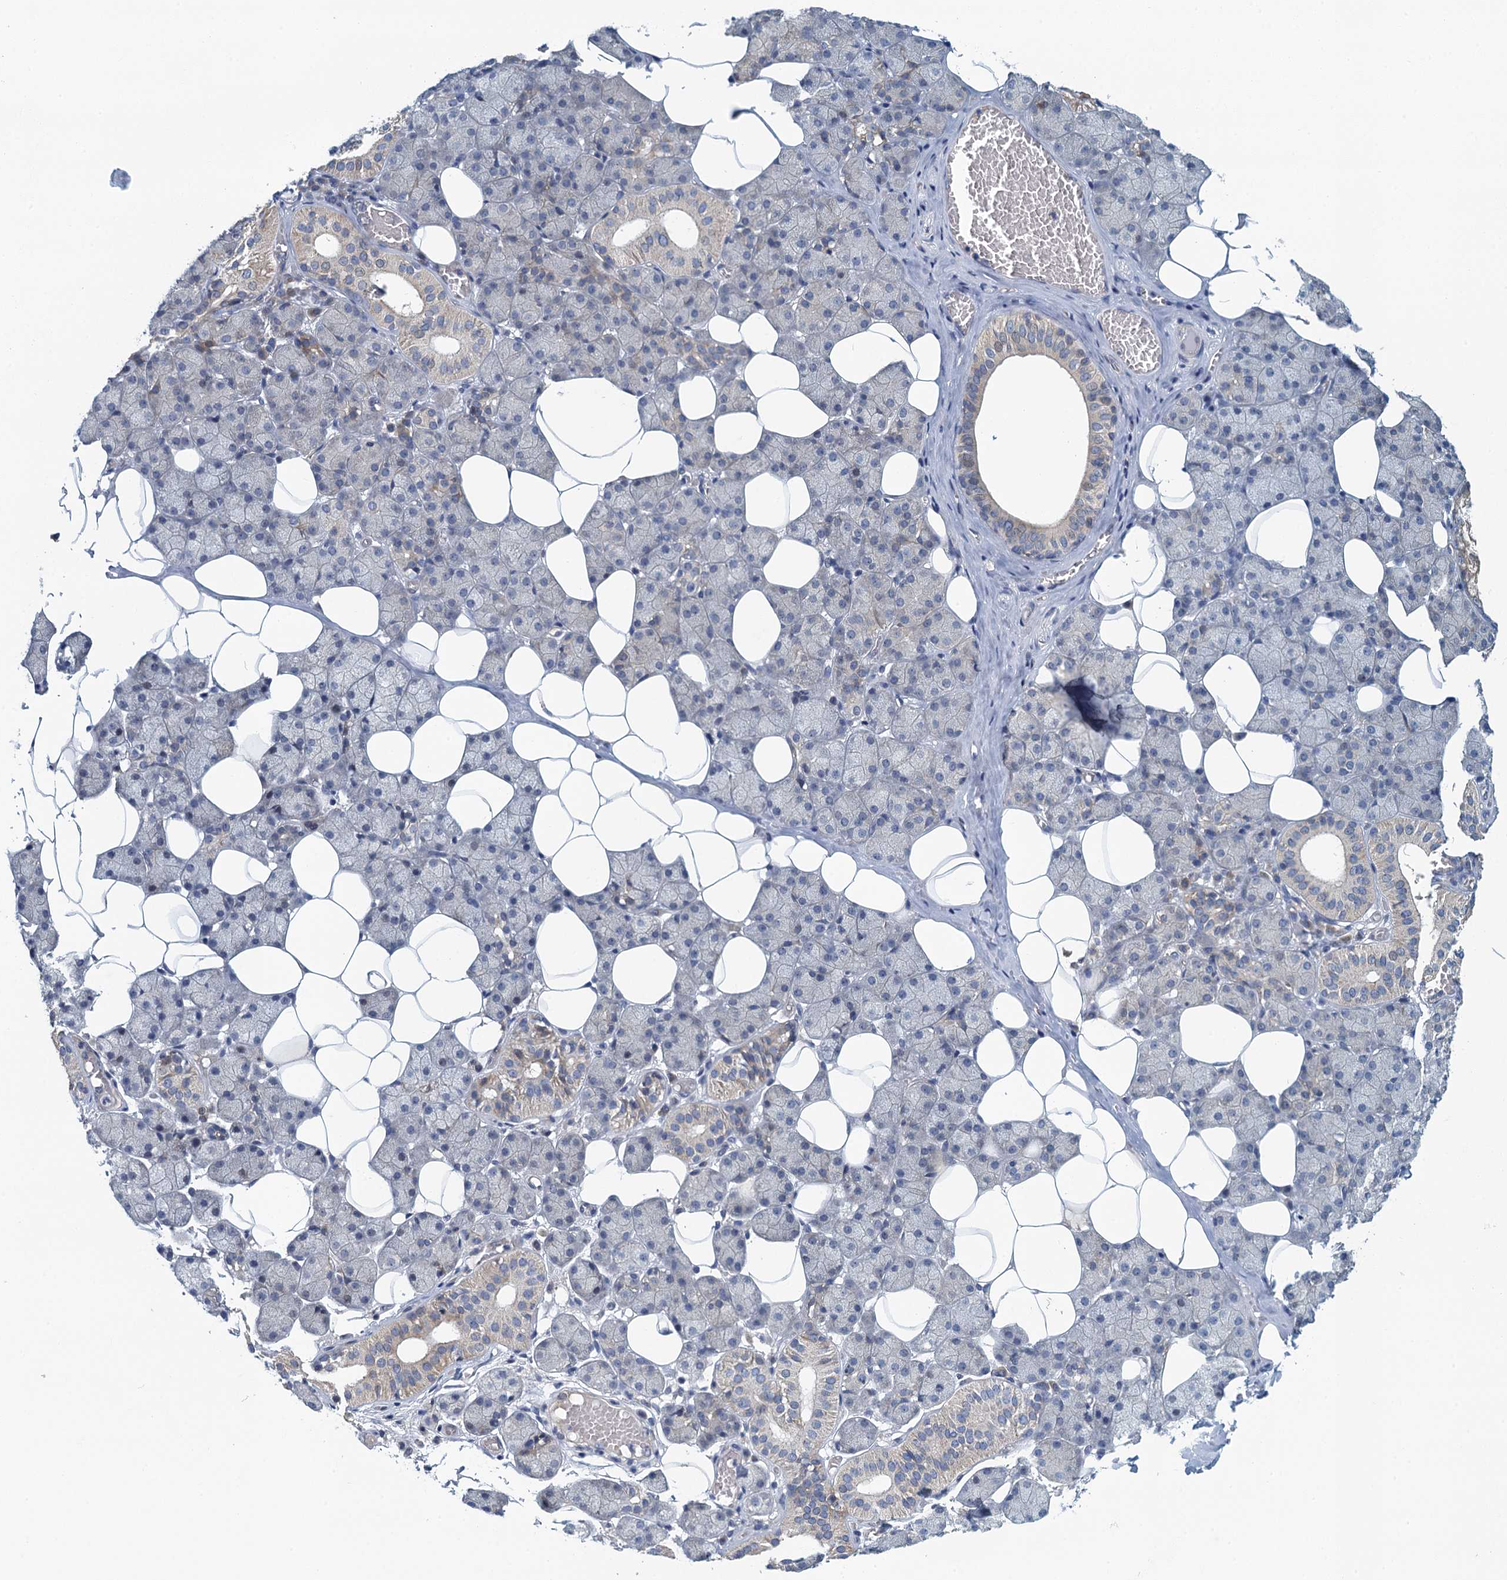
{"staining": {"intensity": "weak", "quantity": "<25%", "location": "cytoplasmic/membranous"}, "tissue": "salivary gland", "cell_type": "Glandular cells", "image_type": "normal", "snomed": [{"axis": "morphology", "description": "Normal tissue, NOS"}, {"axis": "topography", "description": "Salivary gland"}], "caption": "Immunohistochemical staining of unremarkable human salivary gland demonstrates no significant staining in glandular cells. (Stains: DAB (3,3'-diaminobenzidine) immunohistochemistry (IHC) with hematoxylin counter stain, Microscopy: brightfield microscopy at high magnification).", "gene": "NCKAP1L", "patient": {"sex": "female", "age": 33}}